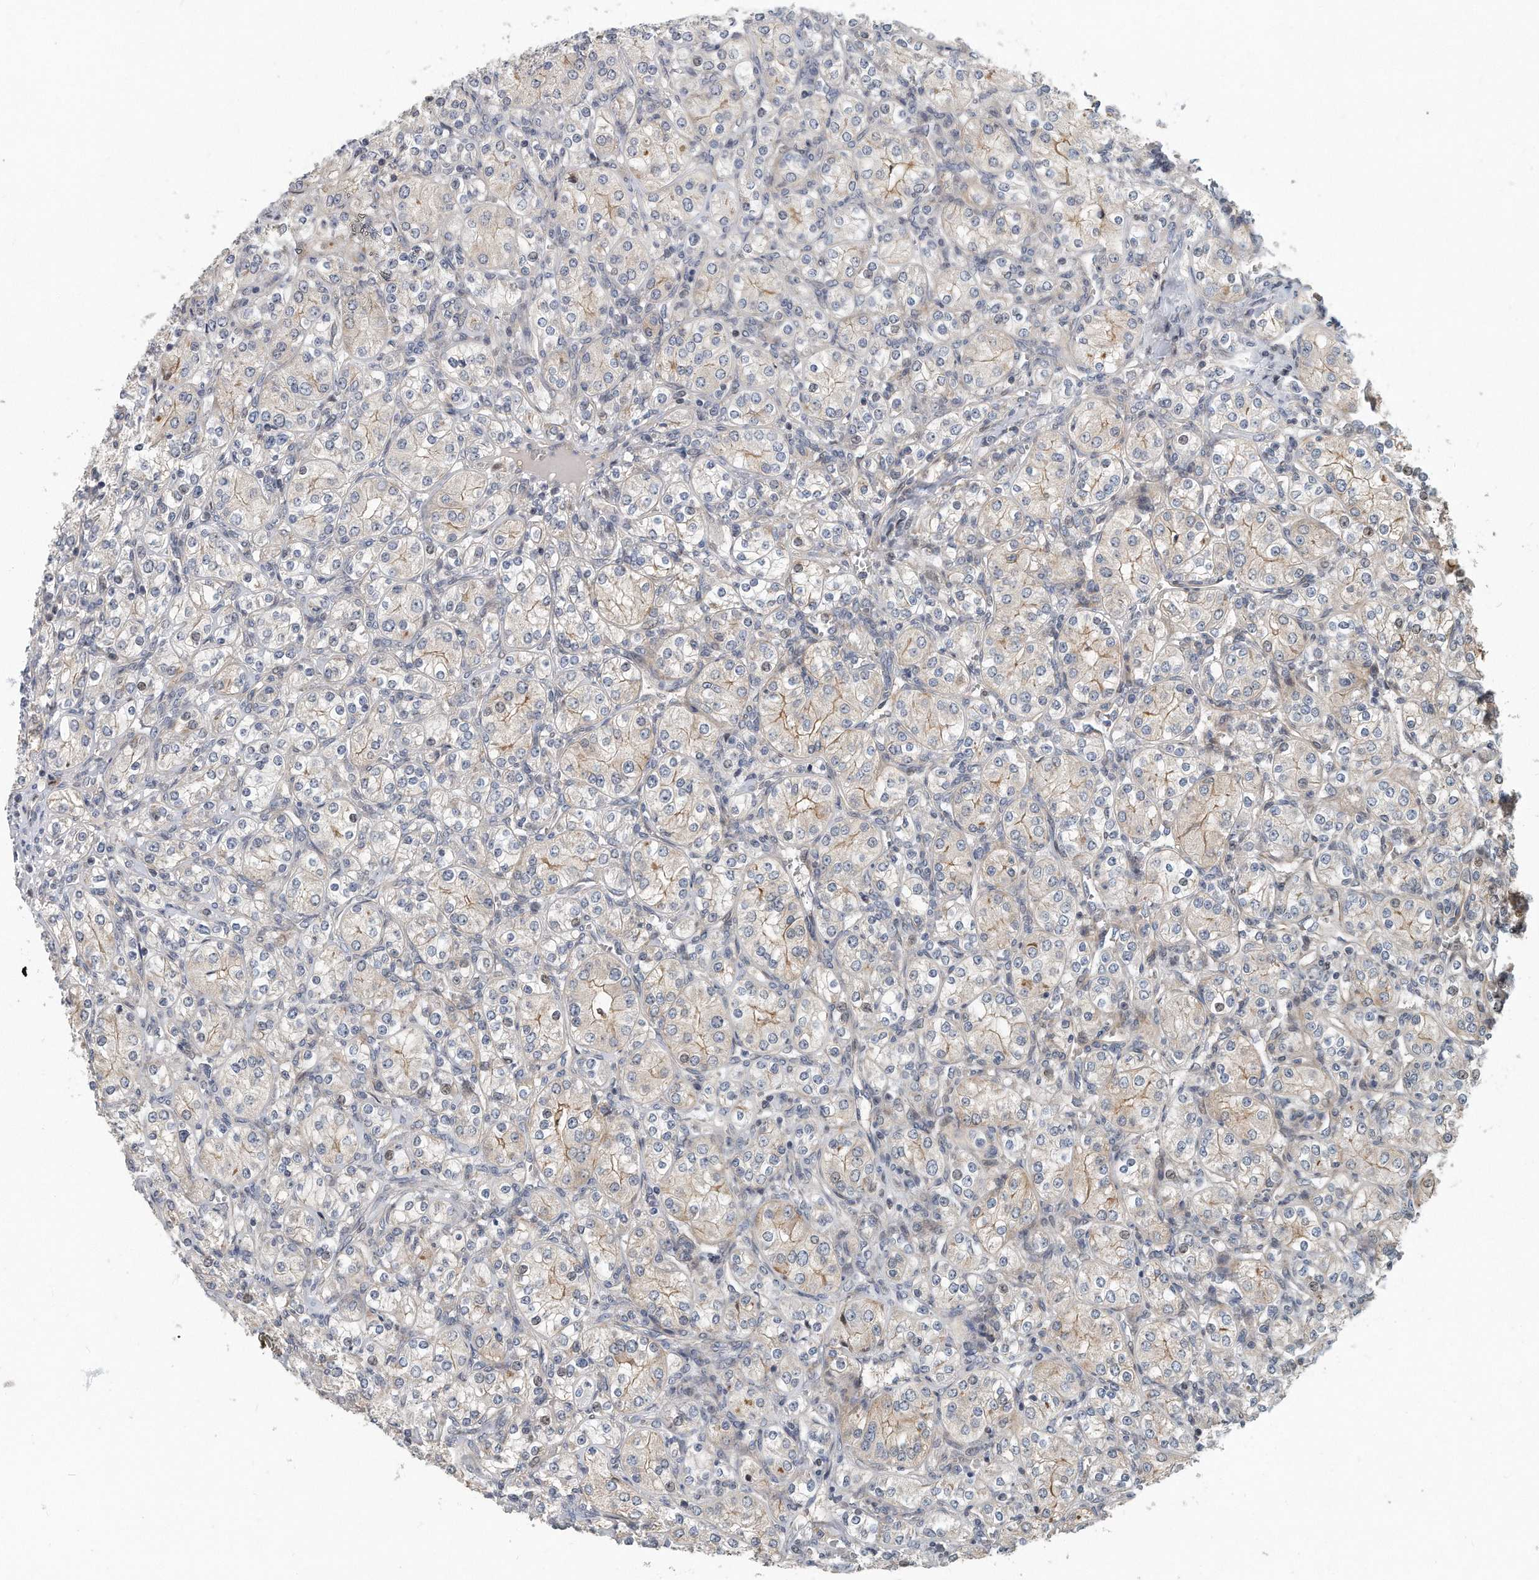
{"staining": {"intensity": "weak", "quantity": "25%-75%", "location": "cytoplasmic/membranous"}, "tissue": "renal cancer", "cell_type": "Tumor cells", "image_type": "cancer", "snomed": [{"axis": "morphology", "description": "Adenocarcinoma, NOS"}, {"axis": "topography", "description": "Kidney"}], "caption": "Immunohistochemical staining of human renal cancer (adenocarcinoma) exhibits low levels of weak cytoplasmic/membranous positivity in about 25%-75% of tumor cells.", "gene": "PCDH8", "patient": {"sex": "male", "age": 77}}